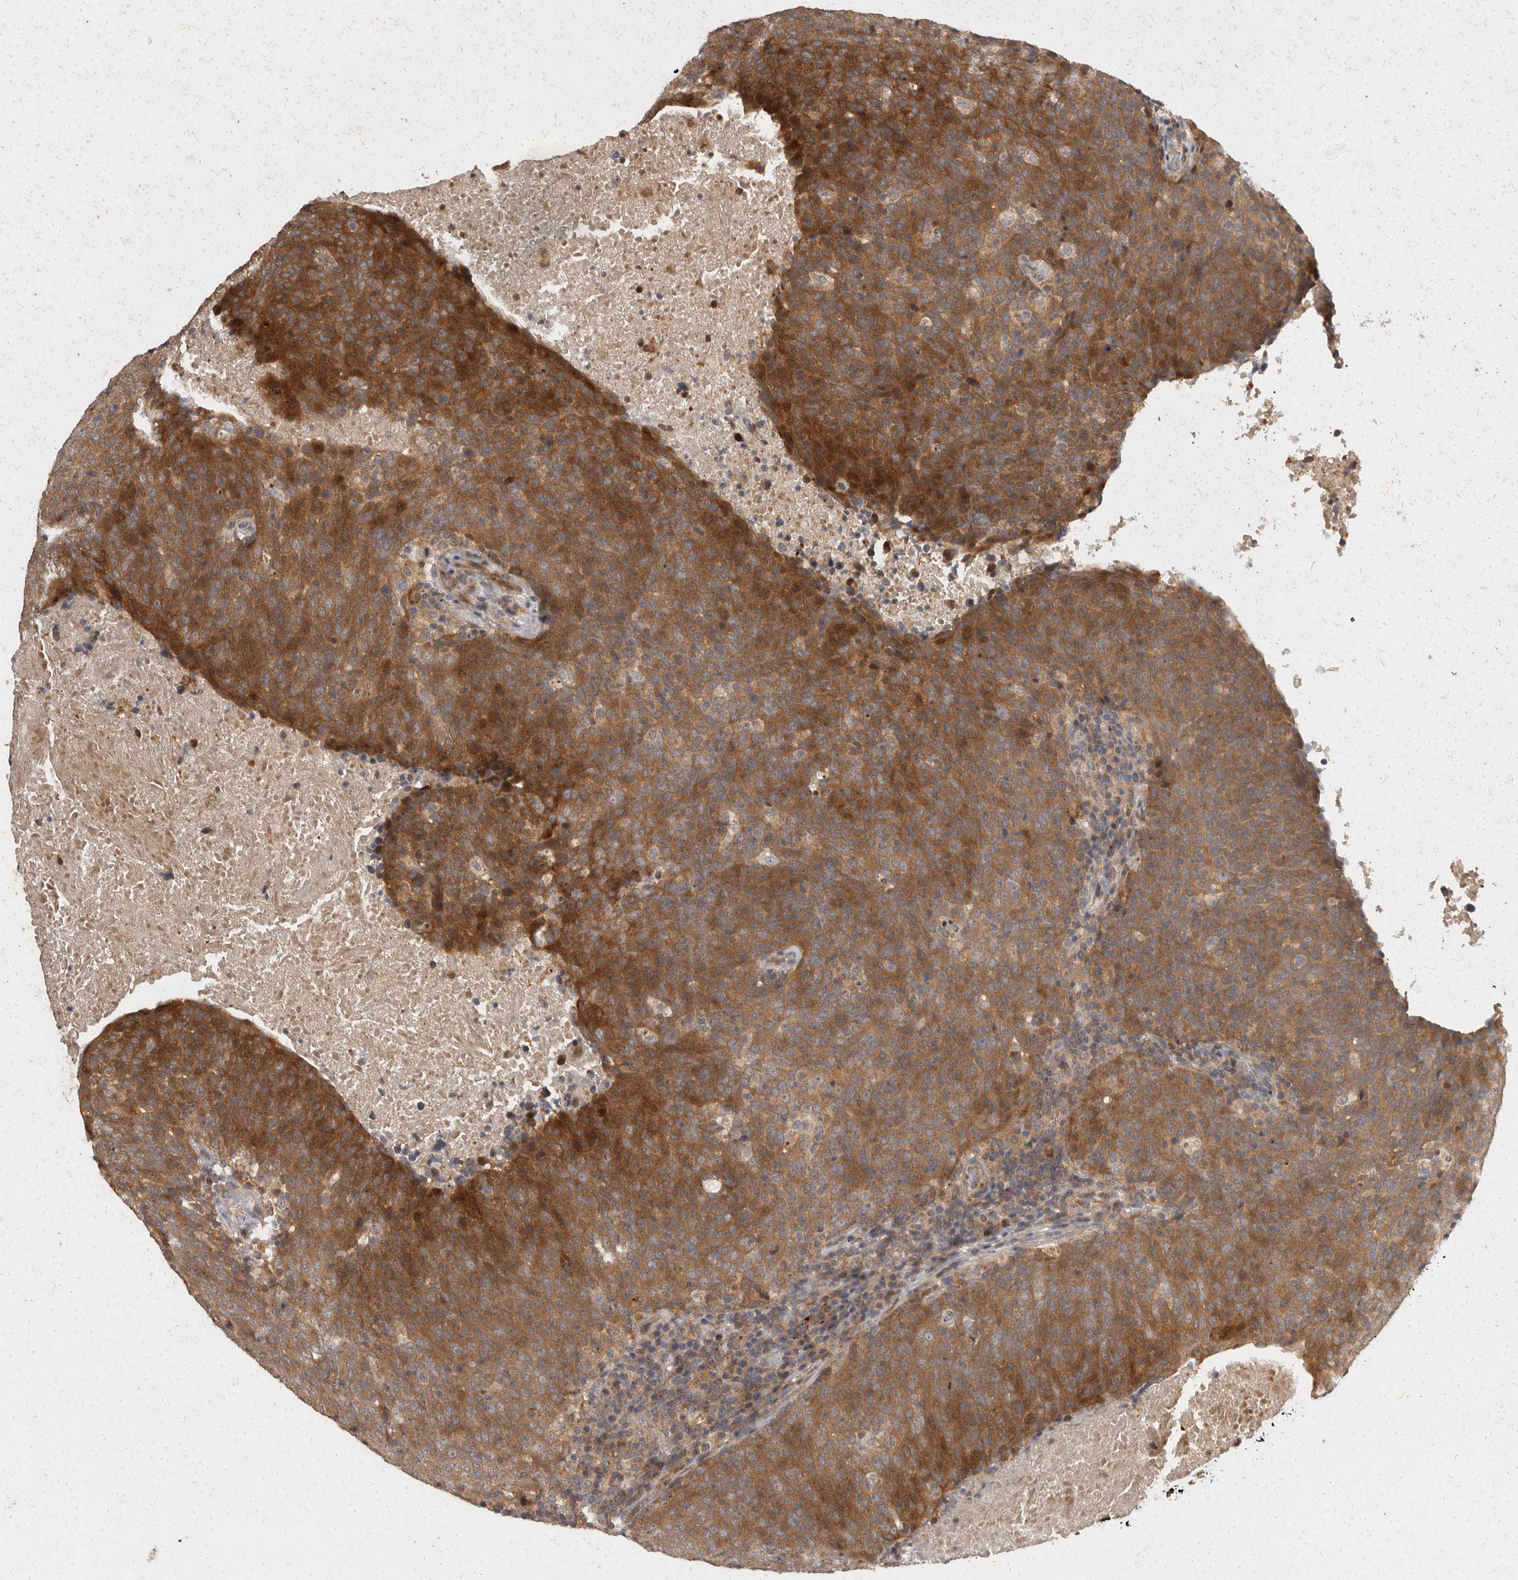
{"staining": {"intensity": "moderate", "quantity": ">75%", "location": "cytoplasmic/membranous"}, "tissue": "head and neck cancer", "cell_type": "Tumor cells", "image_type": "cancer", "snomed": [{"axis": "morphology", "description": "Squamous cell carcinoma, NOS"}, {"axis": "morphology", "description": "Squamous cell carcinoma, metastatic, NOS"}, {"axis": "topography", "description": "Lymph node"}, {"axis": "topography", "description": "Head-Neck"}], "caption": "An image of metastatic squamous cell carcinoma (head and neck) stained for a protein shows moderate cytoplasmic/membranous brown staining in tumor cells.", "gene": "SWT1", "patient": {"sex": "male", "age": 62}}